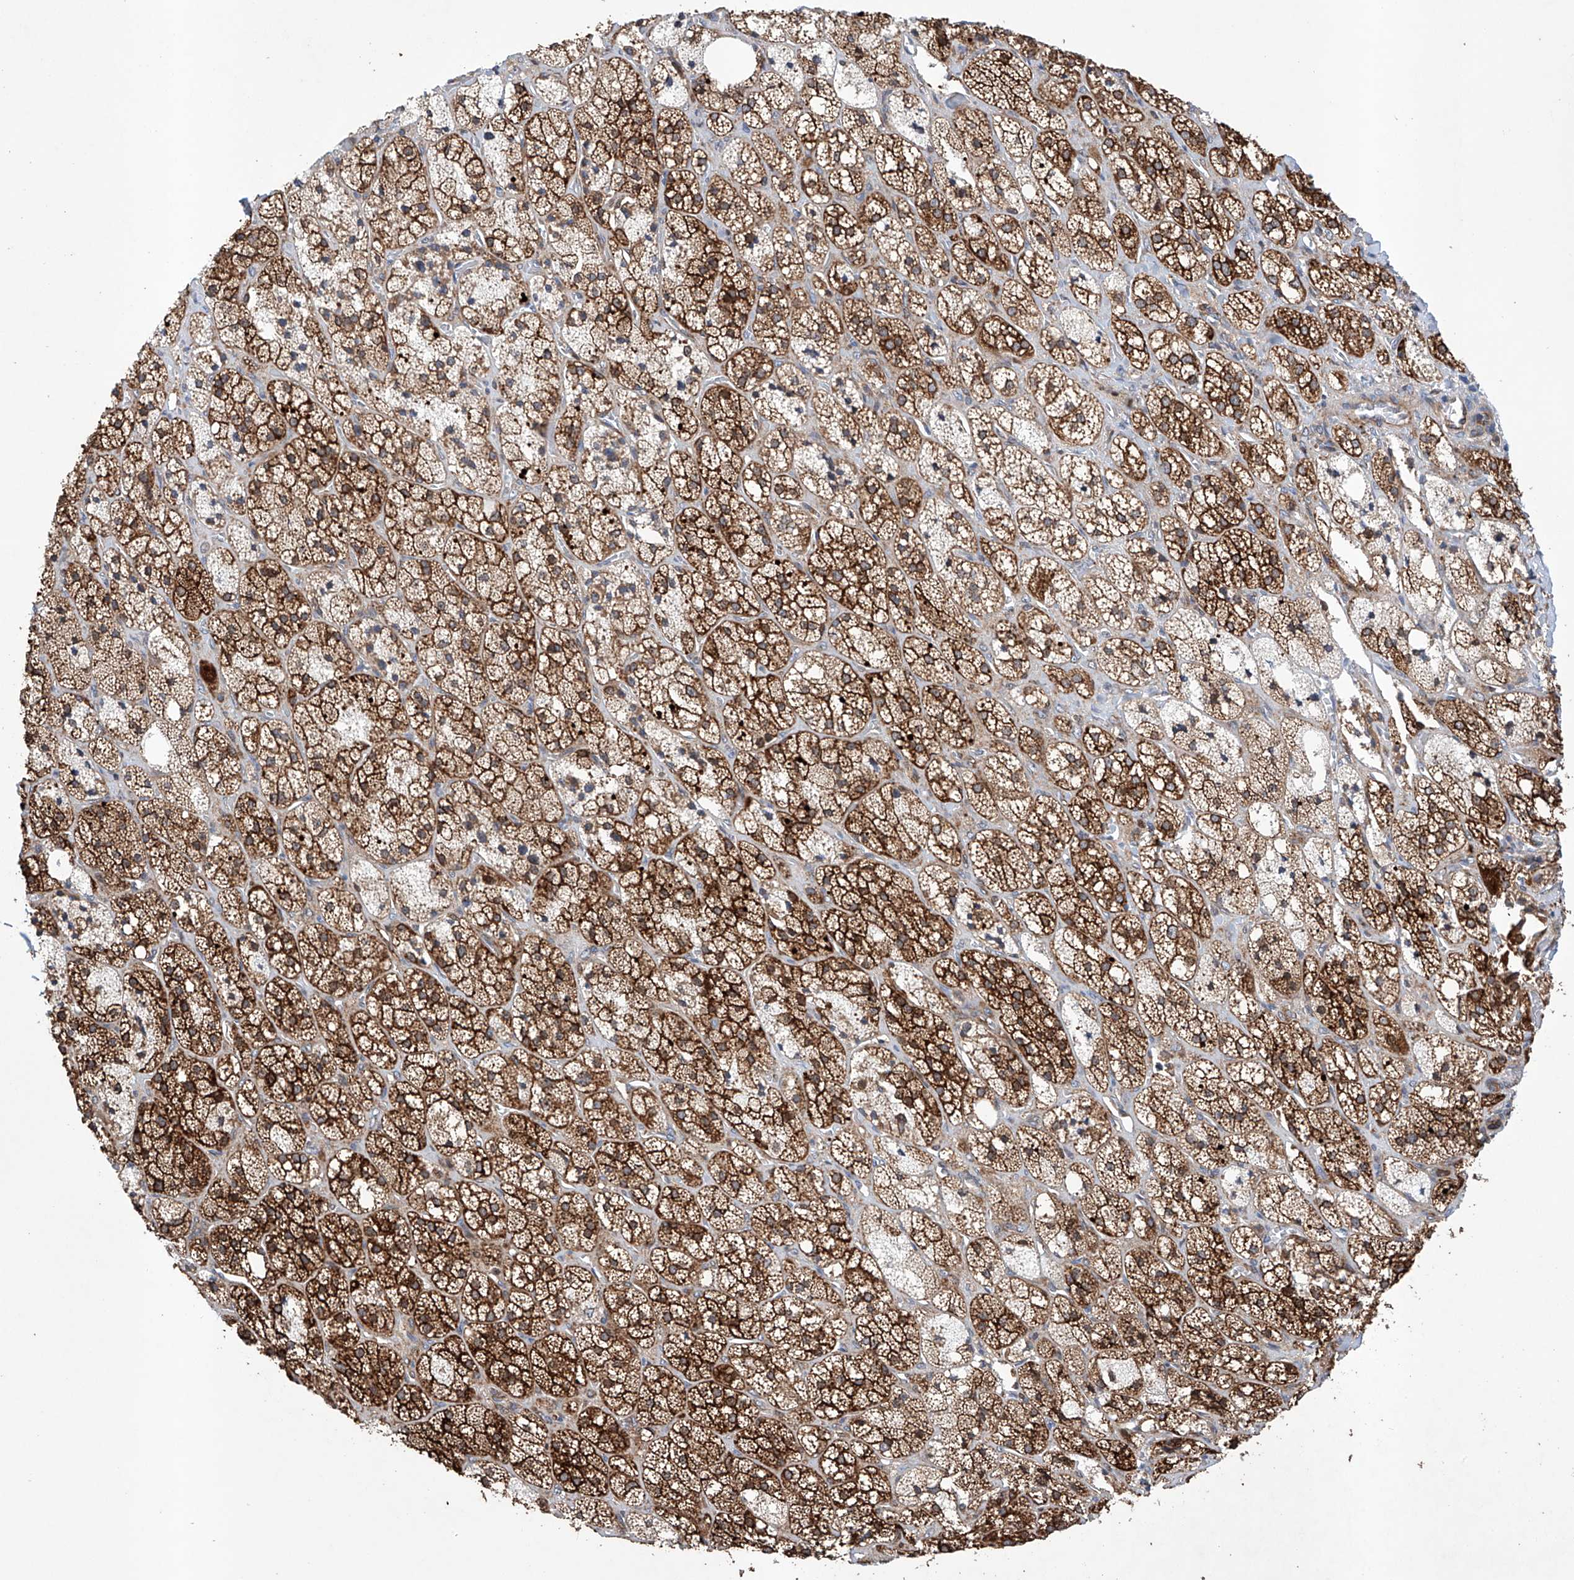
{"staining": {"intensity": "strong", "quantity": ">75%", "location": "cytoplasmic/membranous"}, "tissue": "adrenal gland", "cell_type": "Glandular cells", "image_type": "normal", "snomed": [{"axis": "morphology", "description": "Normal tissue, NOS"}, {"axis": "topography", "description": "Adrenal gland"}], "caption": "High-magnification brightfield microscopy of normal adrenal gland stained with DAB (3,3'-diaminobenzidine) (brown) and counterstained with hematoxylin (blue). glandular cells exhibit strong cytoplasmic/membranous positivity is seen in about>75% of cells. (Brightfield microscopy of DAB IHC at high magnification).", "gene": "TIMM23", "patient": {"sex": "male", "age": 61}}